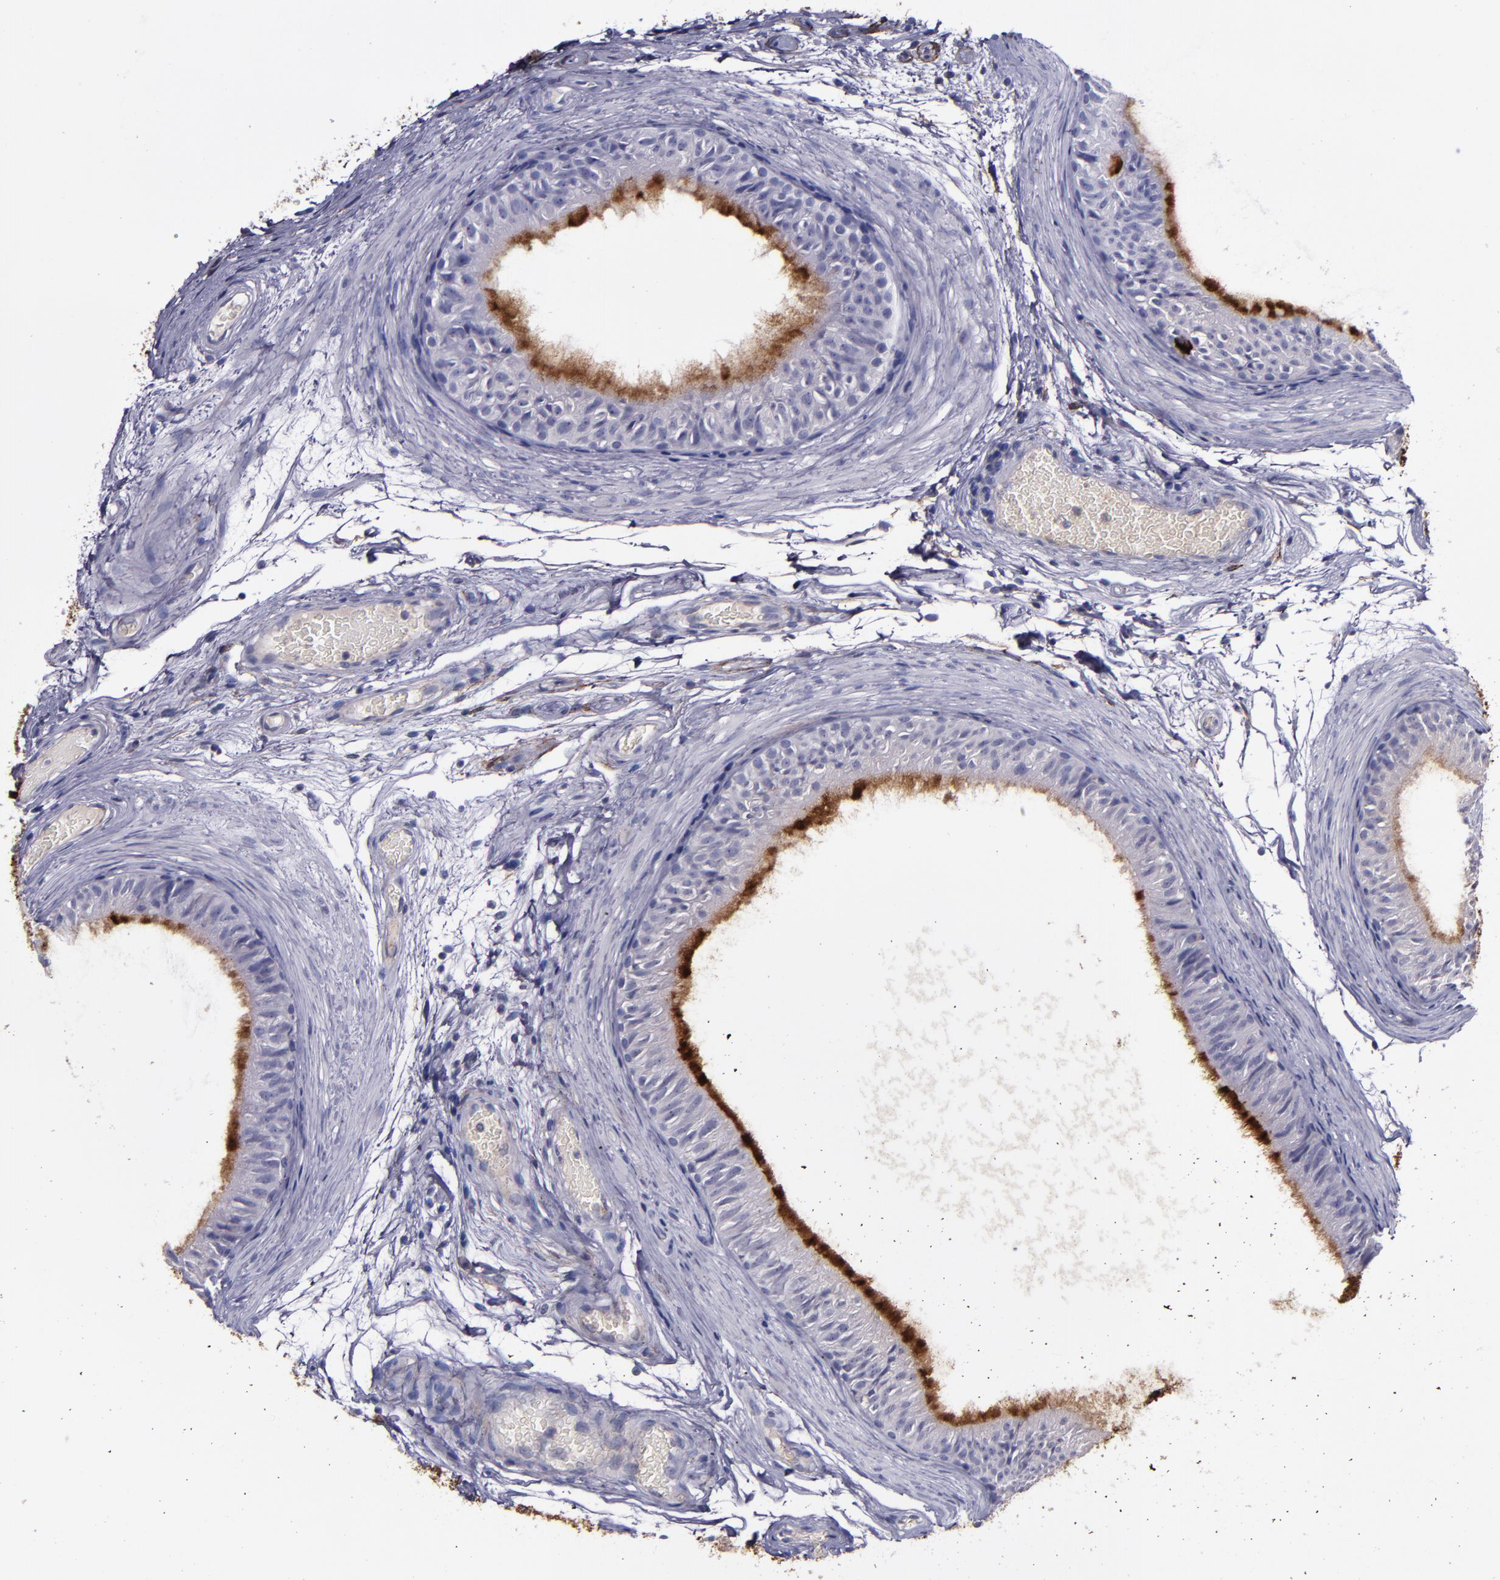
{"staining": {"intensity": "strong", "quantity": ">75%", "location": "cytoplasmic/membranous"}, "tissue": "epididymis", "cell_type": "Glandular cells", "image_type": "normal", "snomed": [{"axis": "morphology", "description": "Normal tissue, NOS"}, {"axis": "topography", "description": "Testis"}, {"axis": "topography", "description": "Epididymis"}], "caption": "Immunohistochemical staining of benign epididymis reveals strong cytoplasmic/membranous protein positivity in approximately >75% of glandular cells. The staining is performed using DAB brown chromogen to label protein expression. The nuclei are counter-stained blue using hematoxylin.", "gene": "MFGE8", "patient": {"sex": "male", "age": 36}}